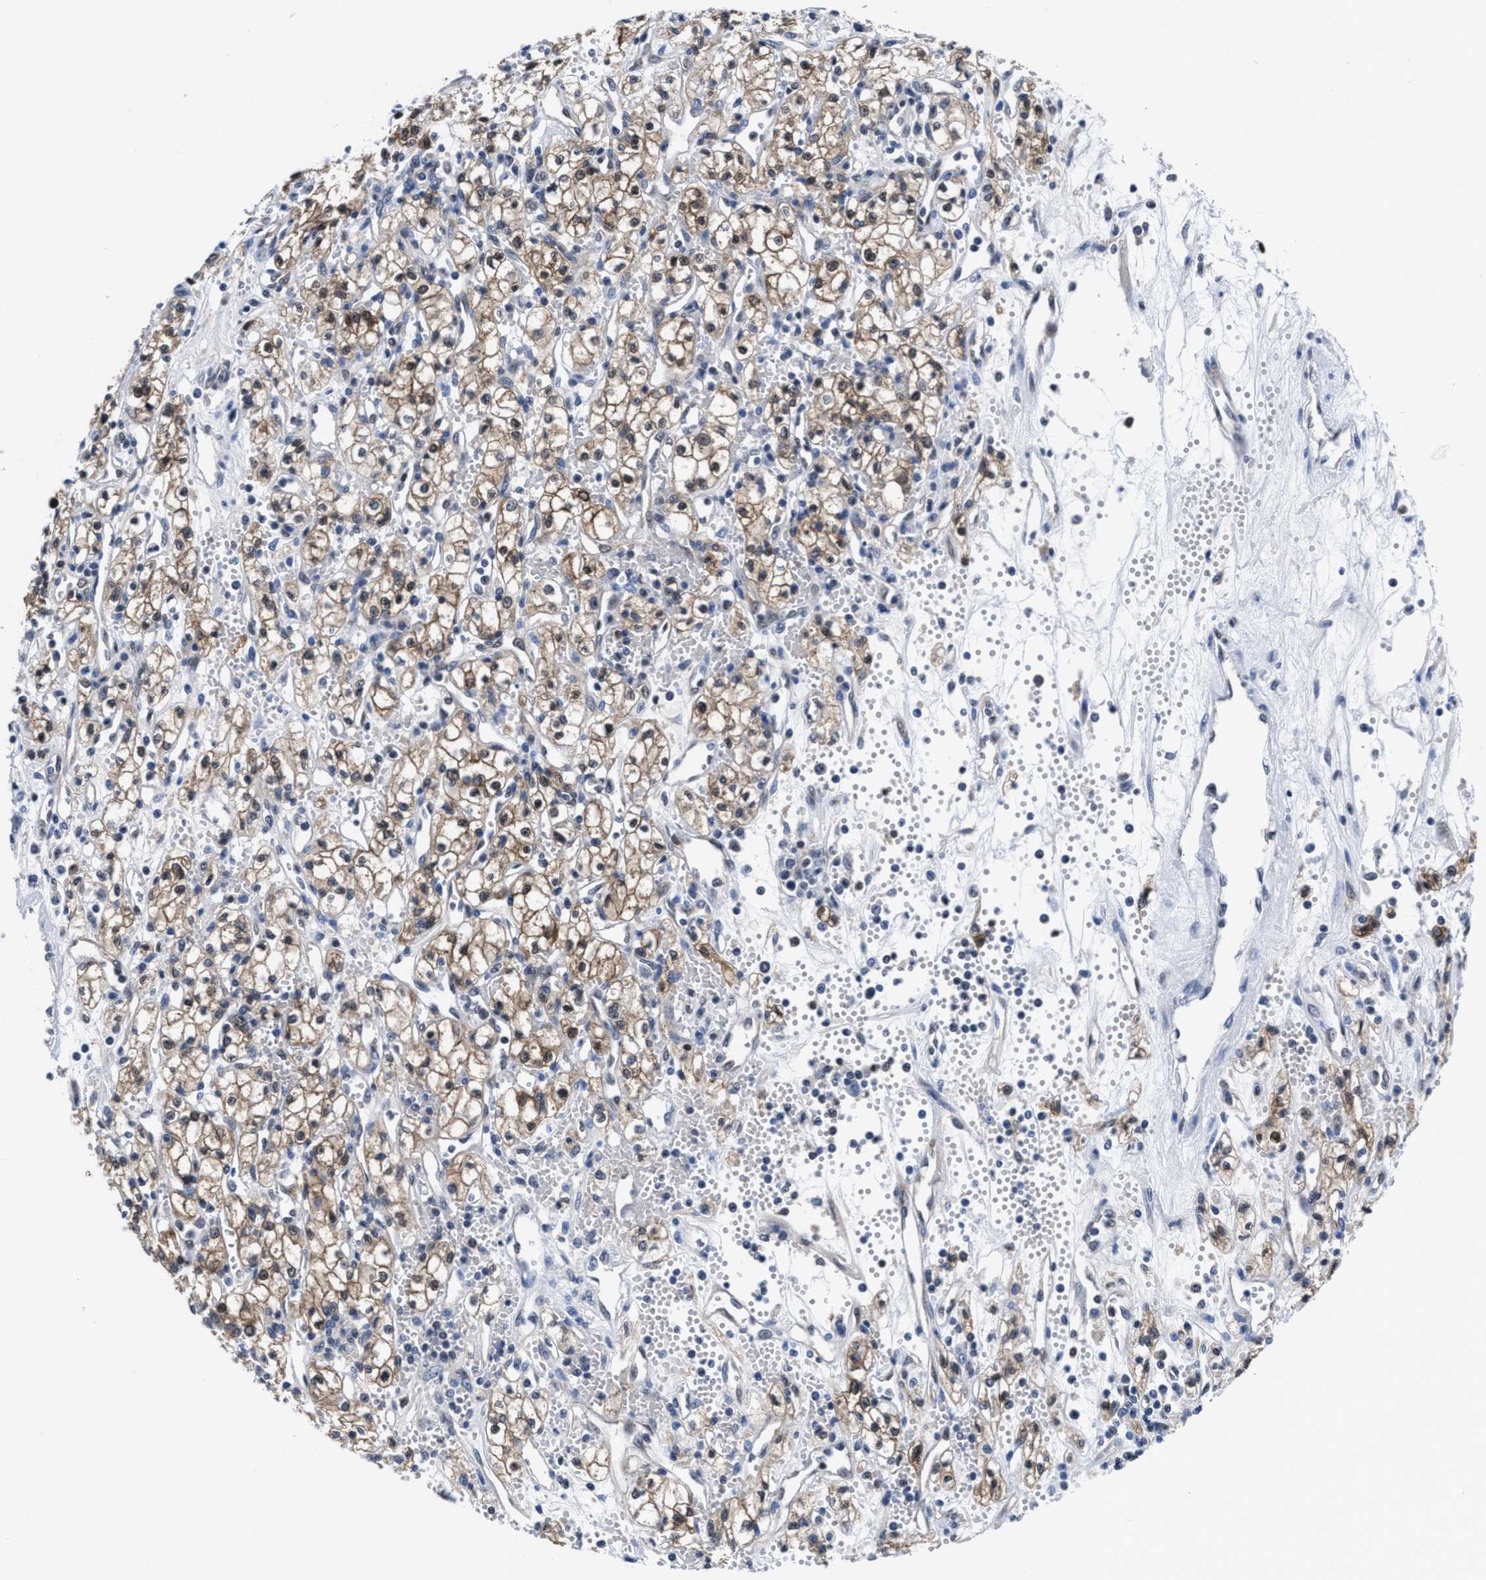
{"staining": {"intensity": "moderate", "quantity": ">75%", "location": "cytoplasmic/membranous,nuclear"}, "tissue": "renal cancer", "cell_type": "Tumor cells", "image_type": "cancer", "snomed": [{"axis": "morphology", "description": "Adenocarcinoma, NOS"}, {"axis": "topography", "description": "Kidney"}], "caption": "Immunohistochemical staining of renal cancer demonstrates medium levels of moderate cytoplasmic/membranous and nuclear staining in about >75% of tumor cells.", "gene": "ACLY", "patient": {"sex": "male", "age": 59}}